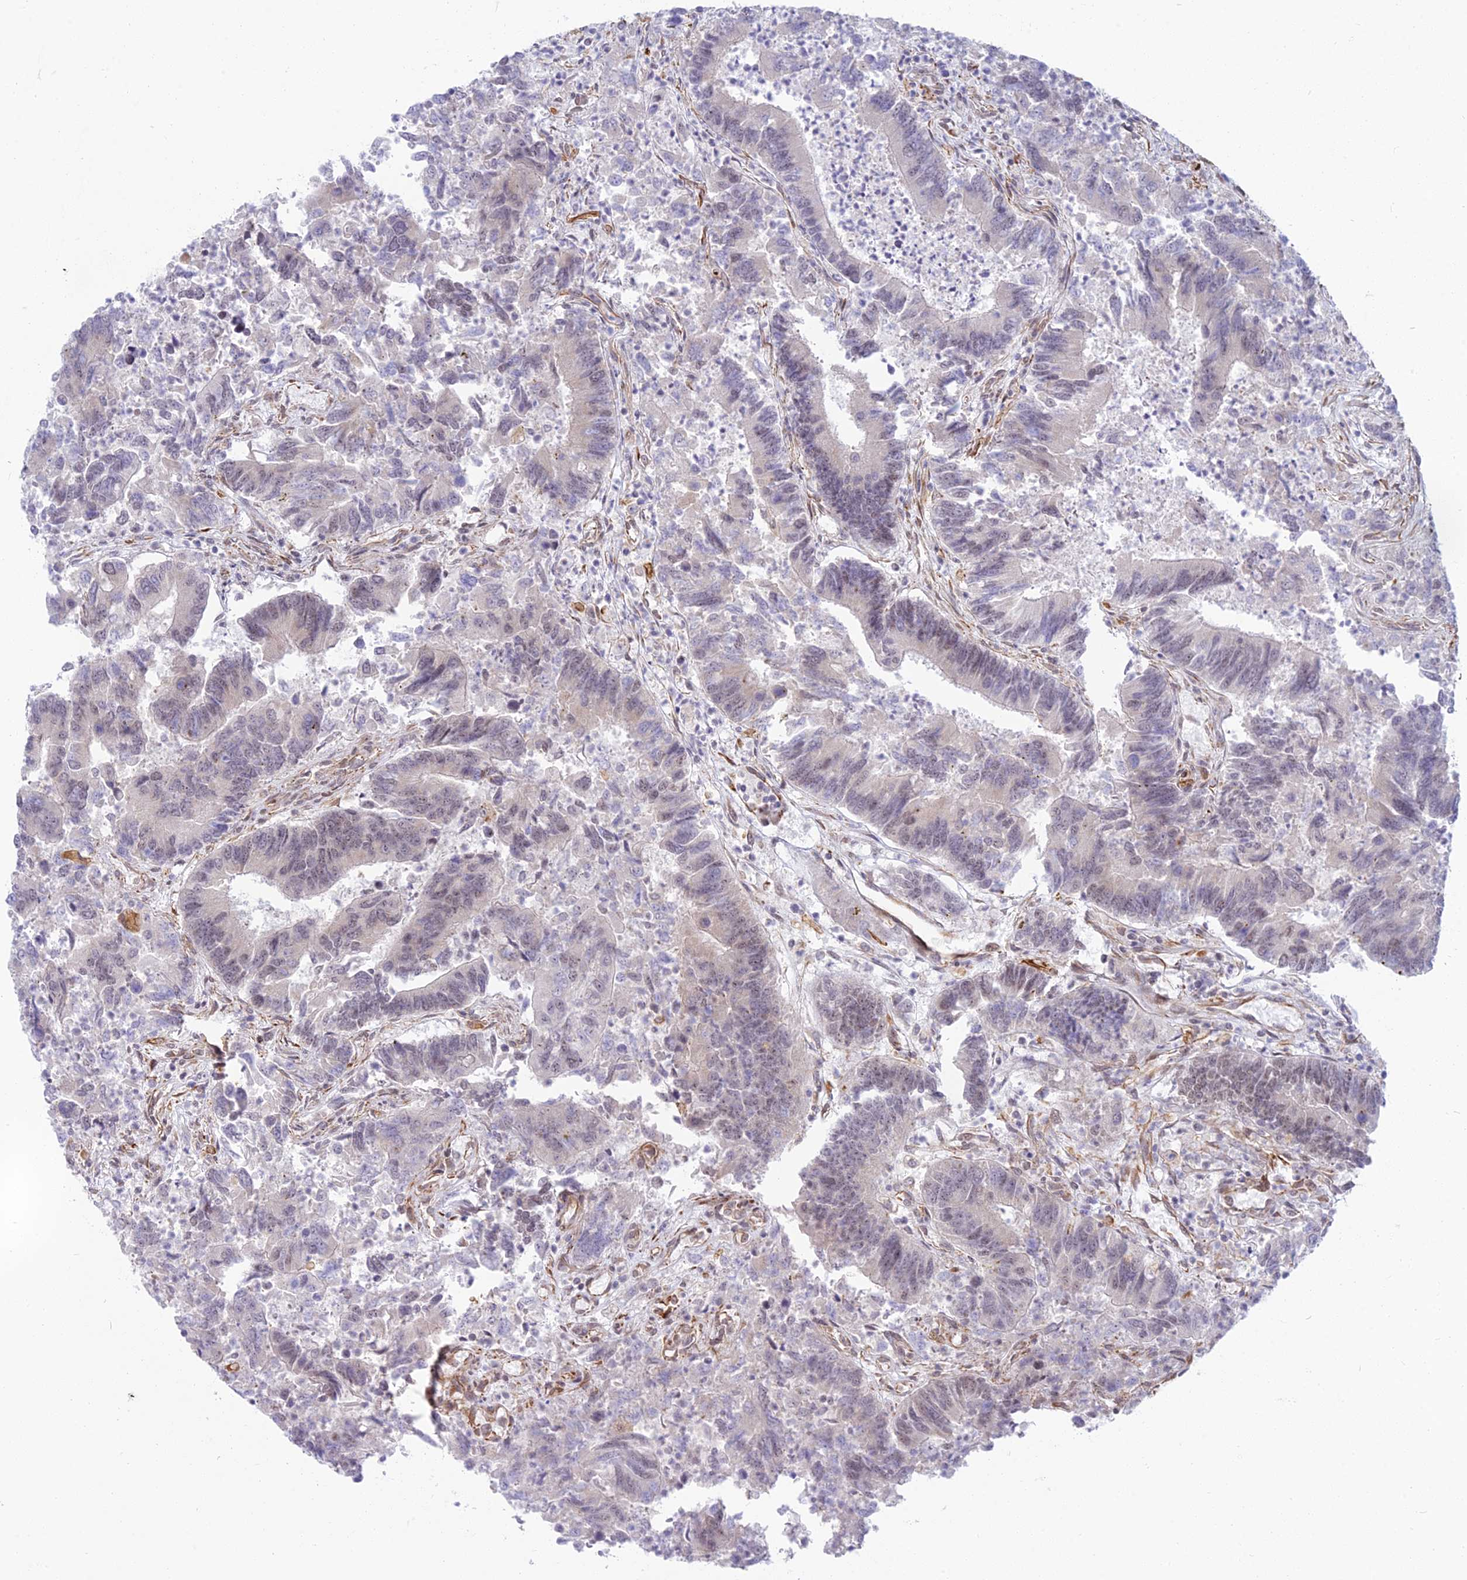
{"staining": {"intensity": "weak", "quantity": "<25%", "location": "nuclear"}, "tissue": "colorectal cancer", "cell_type": "Tumor cells", "image_type": "cancer", "snomed": [{"axis": "morphology", "description": "Adenocarcinoma, NOS"}, {"axis": "topography", "description": "Colon"}], "caption": "Immunohistochemistry photomicrograph of human adenocarcinoma (colorectal) stained for a protein (brown), which displays no staining in tumor cells. (Brightfield microscopy of DAB IHC at high magnification).", "gene": "SAPCD2", "patient": {"sex": "female", "age": 67}}